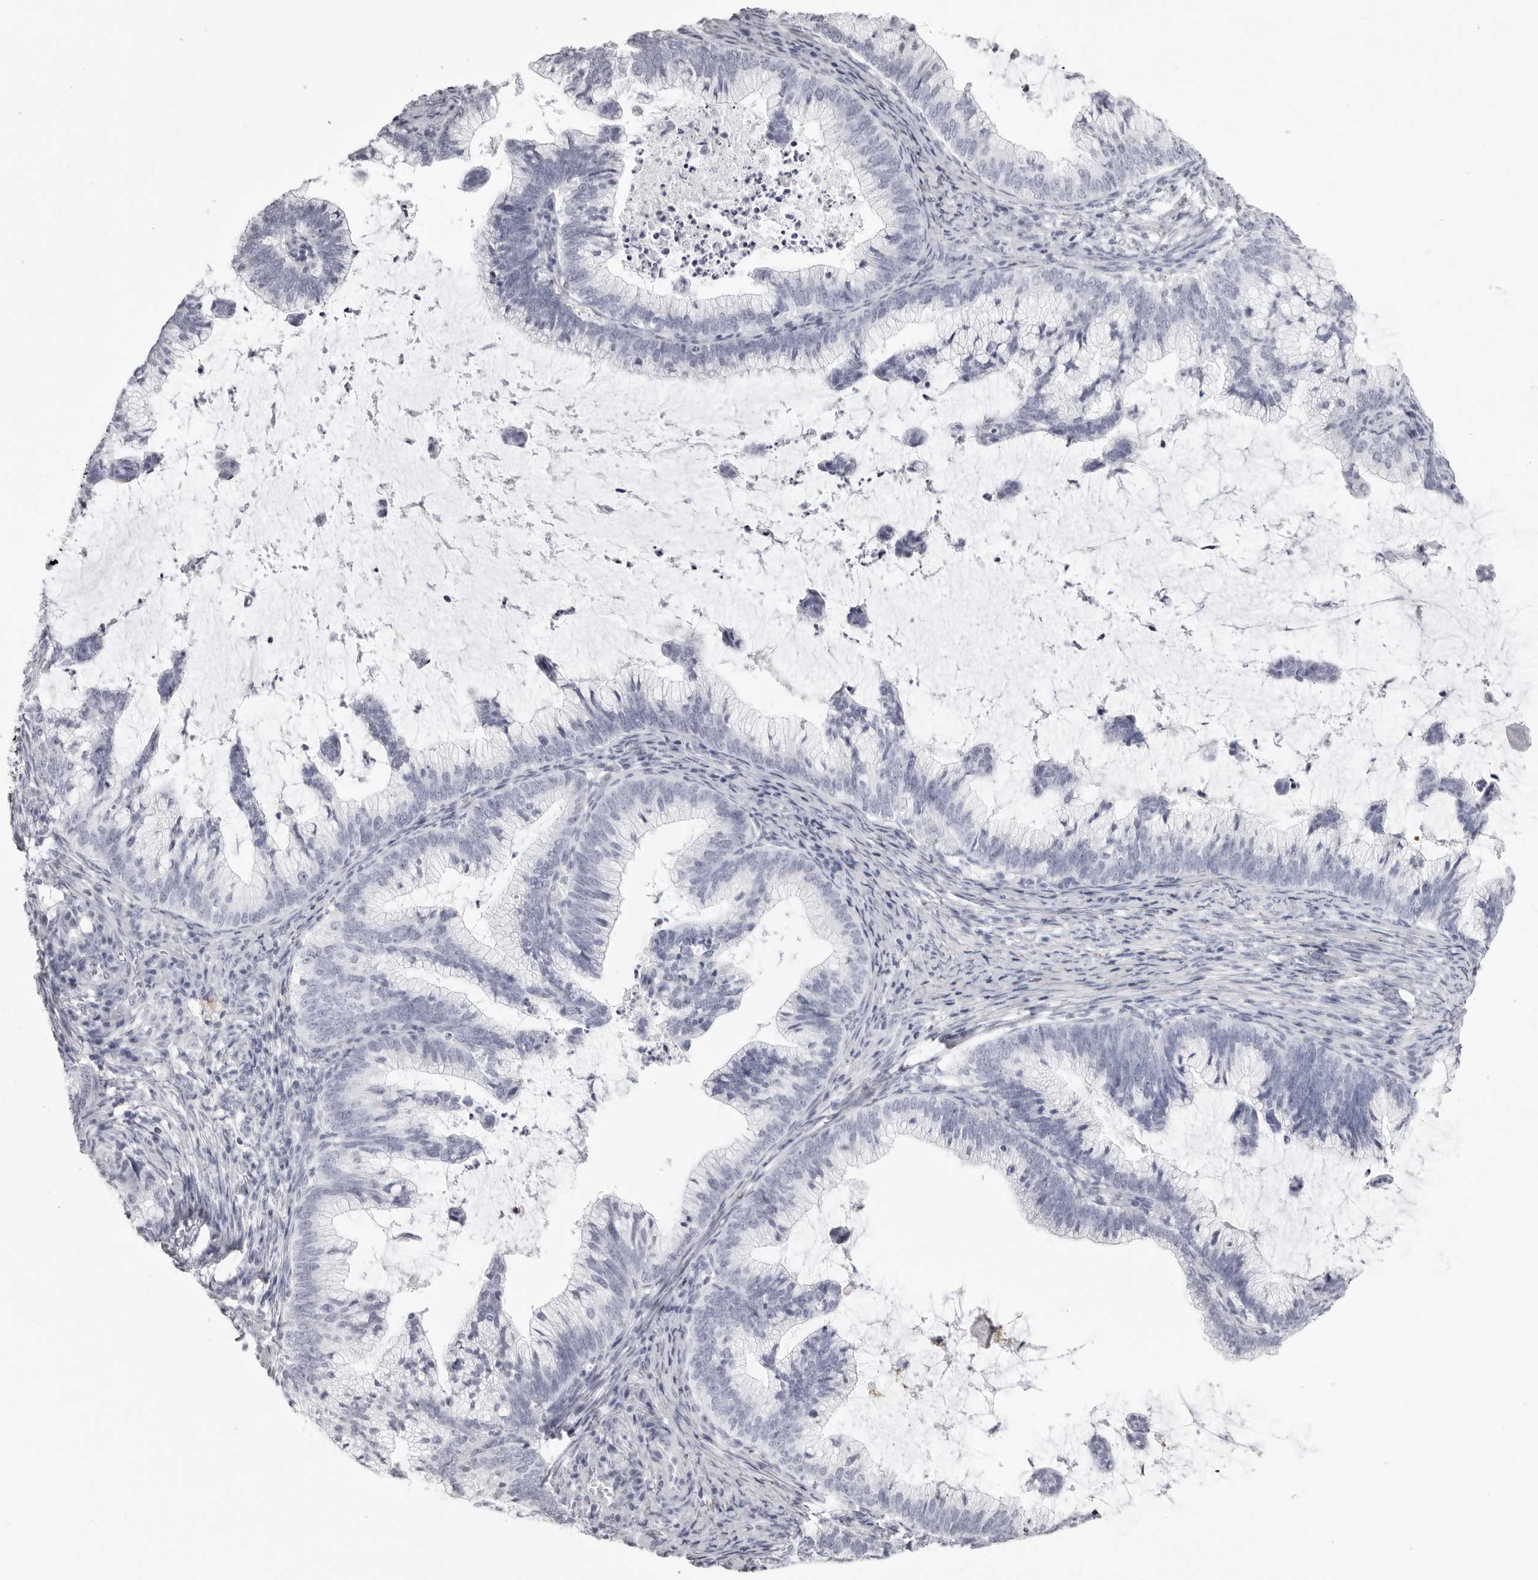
{"staining": {"intensity": "negative", "quantity": "none", "location": "none"}, "tissue": "cervical cancer", "cell_type": "Tumor cells", "image_type": "cancer", "snomed": [{"axis": "morphology", "description": "Adenocarcinoma, NOS"}, {"axis": "topography", "description": "Cervix"}], "caption": "DAB (3,3'-diaminobenzidine) immunohistochemical staining of adenocarcinoma (cervical) shows no significant staining in tumor cells. (Immunohistochemistry, brightfield microscopy, high magnification).", "gene": "CST1", "patient": {"sex": "female", "age": 36}}